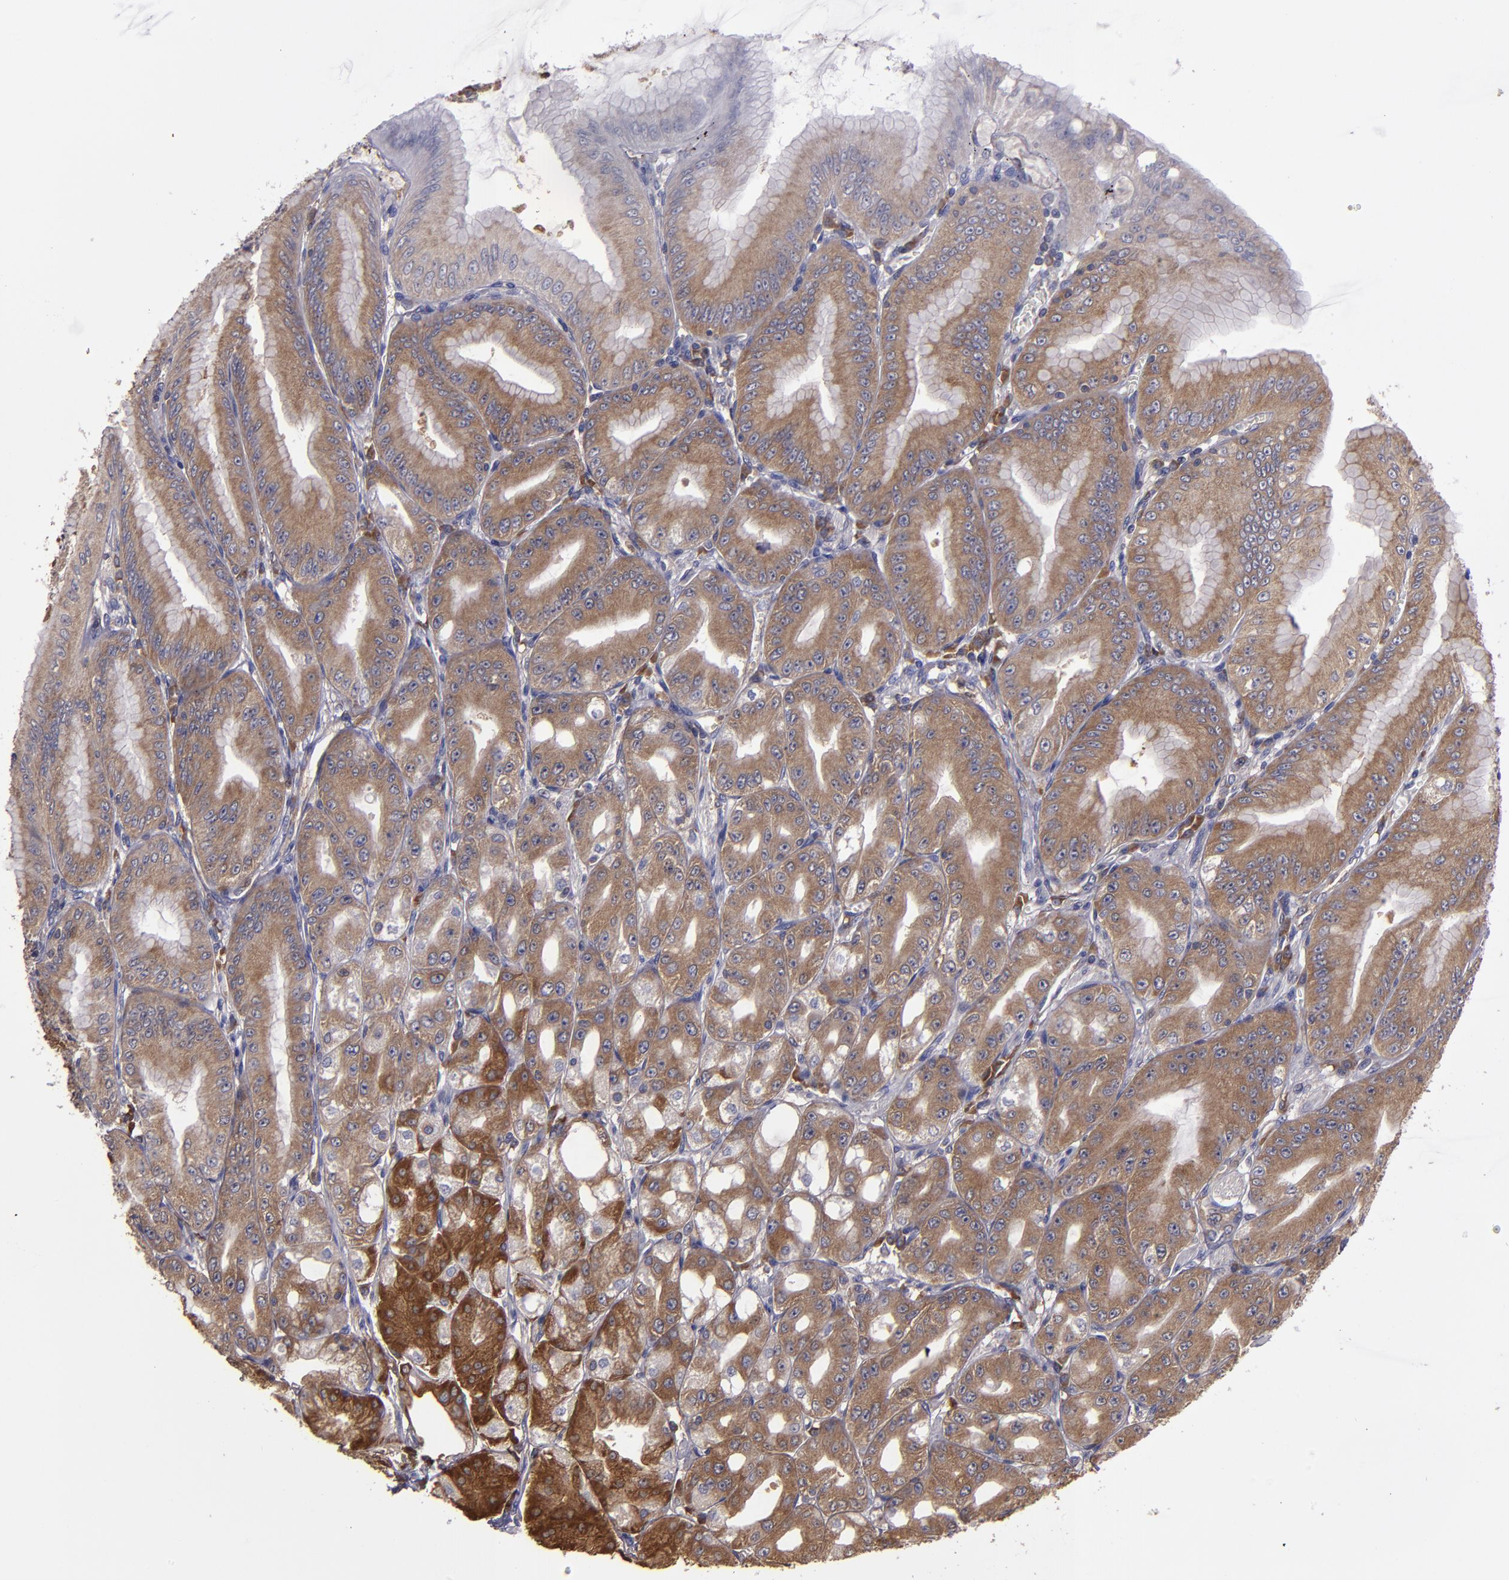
{"staining": {"intensity": "moderate", "quantity": ">75%", "location": "cytoplasmic/membranous"}, "tissue": "stomach", "cell_type": "Glandular cells", "image_type": "normal", "snomed": [{"axis": "morphology", "description": "Normal tissue, NOS"}, {"axis": "topography", "description": "Stomach, lower"}], "caption": "DAB (3,3'-diaminobenzidine) immunohistochemical staining of benign human stomach displays moderate cytoplasmic/membranous protein positivity in approximately >75% of glandular cells.", "gene": "CARS1", "patient": {"sex": "male", "age": 71}}